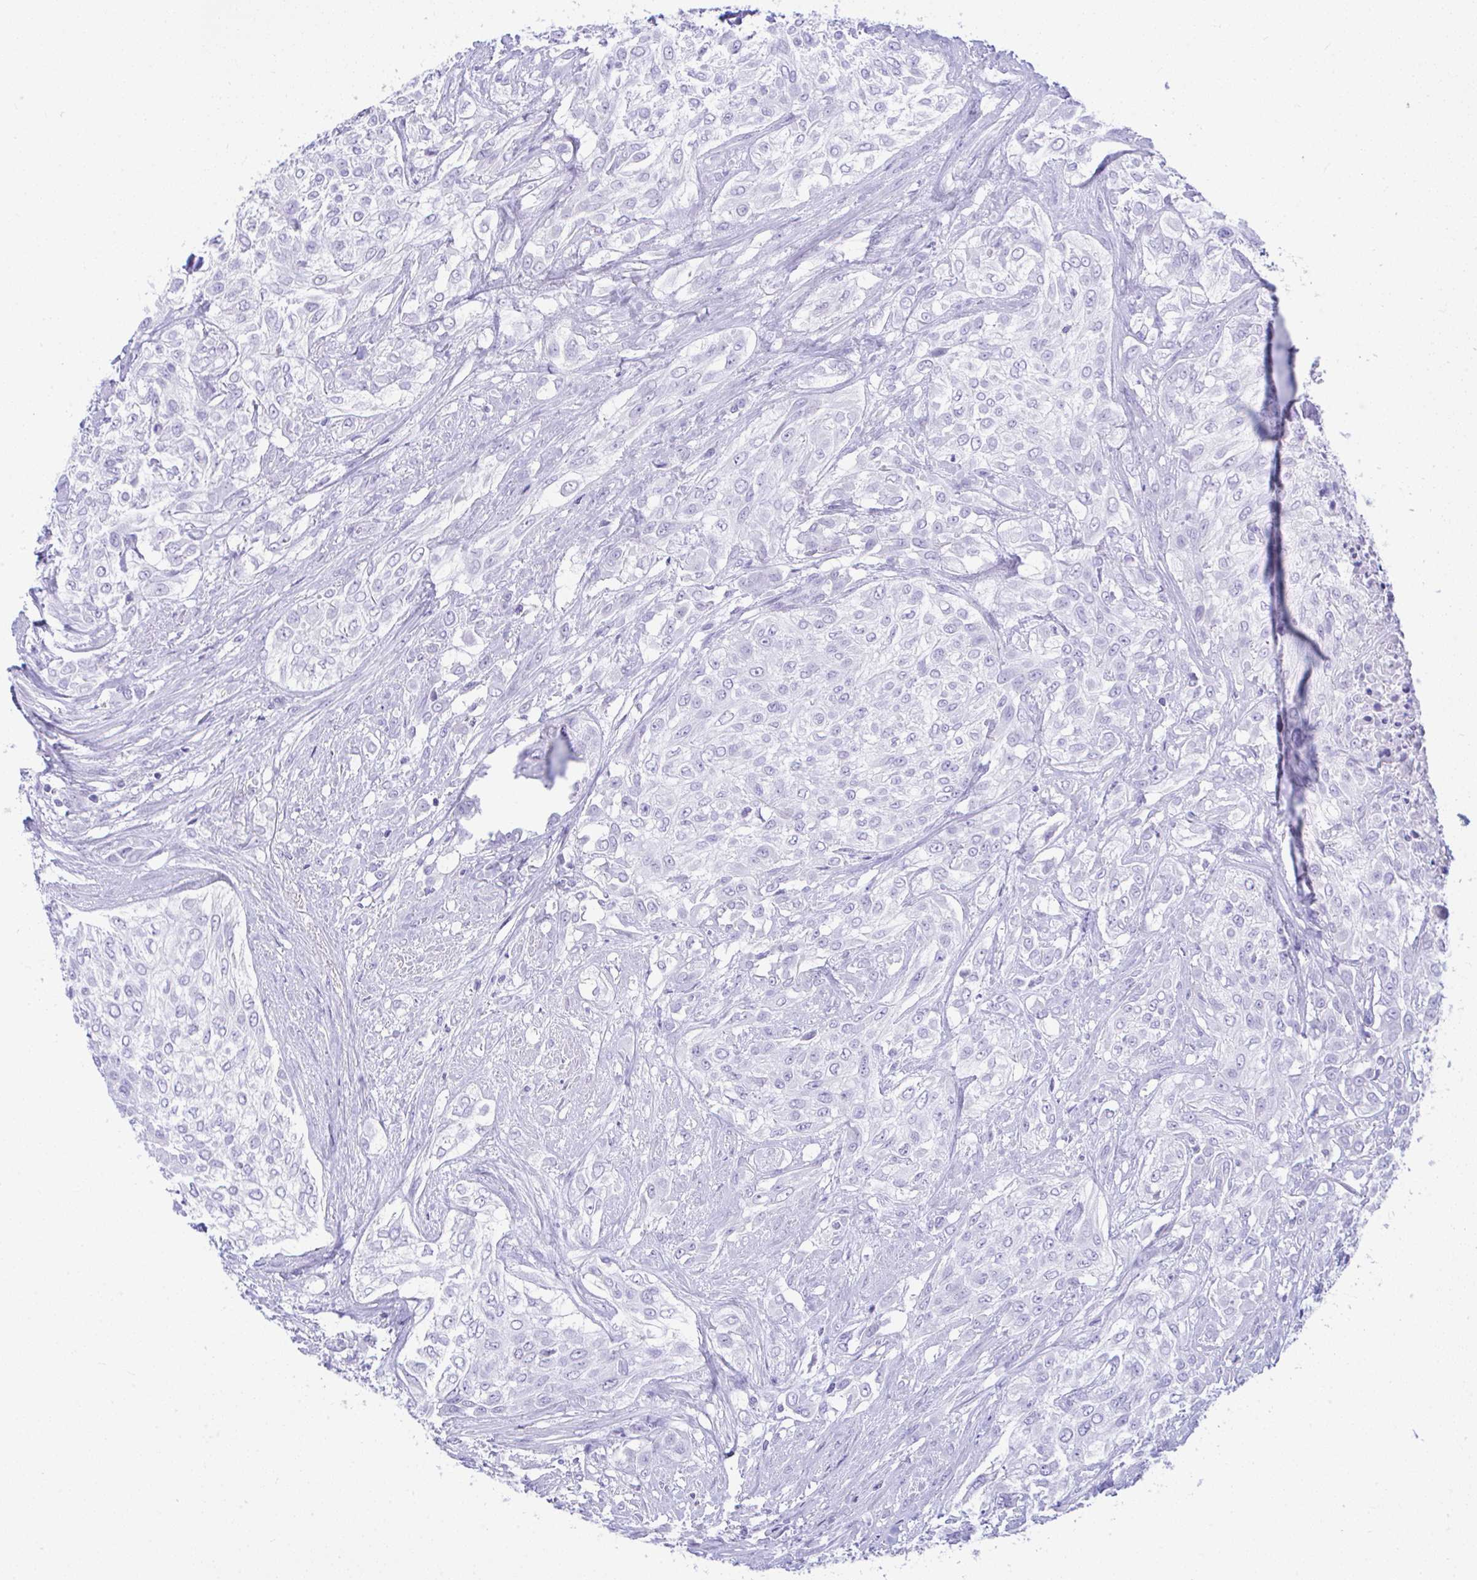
{"staining": {"intensity": "negative", "quantity": "none", "location": "none"}, "tissue": "urothelial cancer", "cell_type": "Tumor cells", "image_type": "cancer", "snomed": [{"axis": "morphology", "description": "Urothelial carcinoma, High grade"}, {"axis": "topography", "description": "Urinary bladder"}], "caption": "The micrograph demonstrates no significant expression in tumor cells of urothelial cancer. The staining is performed using DAB brown chromogen with nuclei counter-stained in using hematoxylin.", "gene": "SEL1L2", "patient": {"sex": "male", "age": 57}}